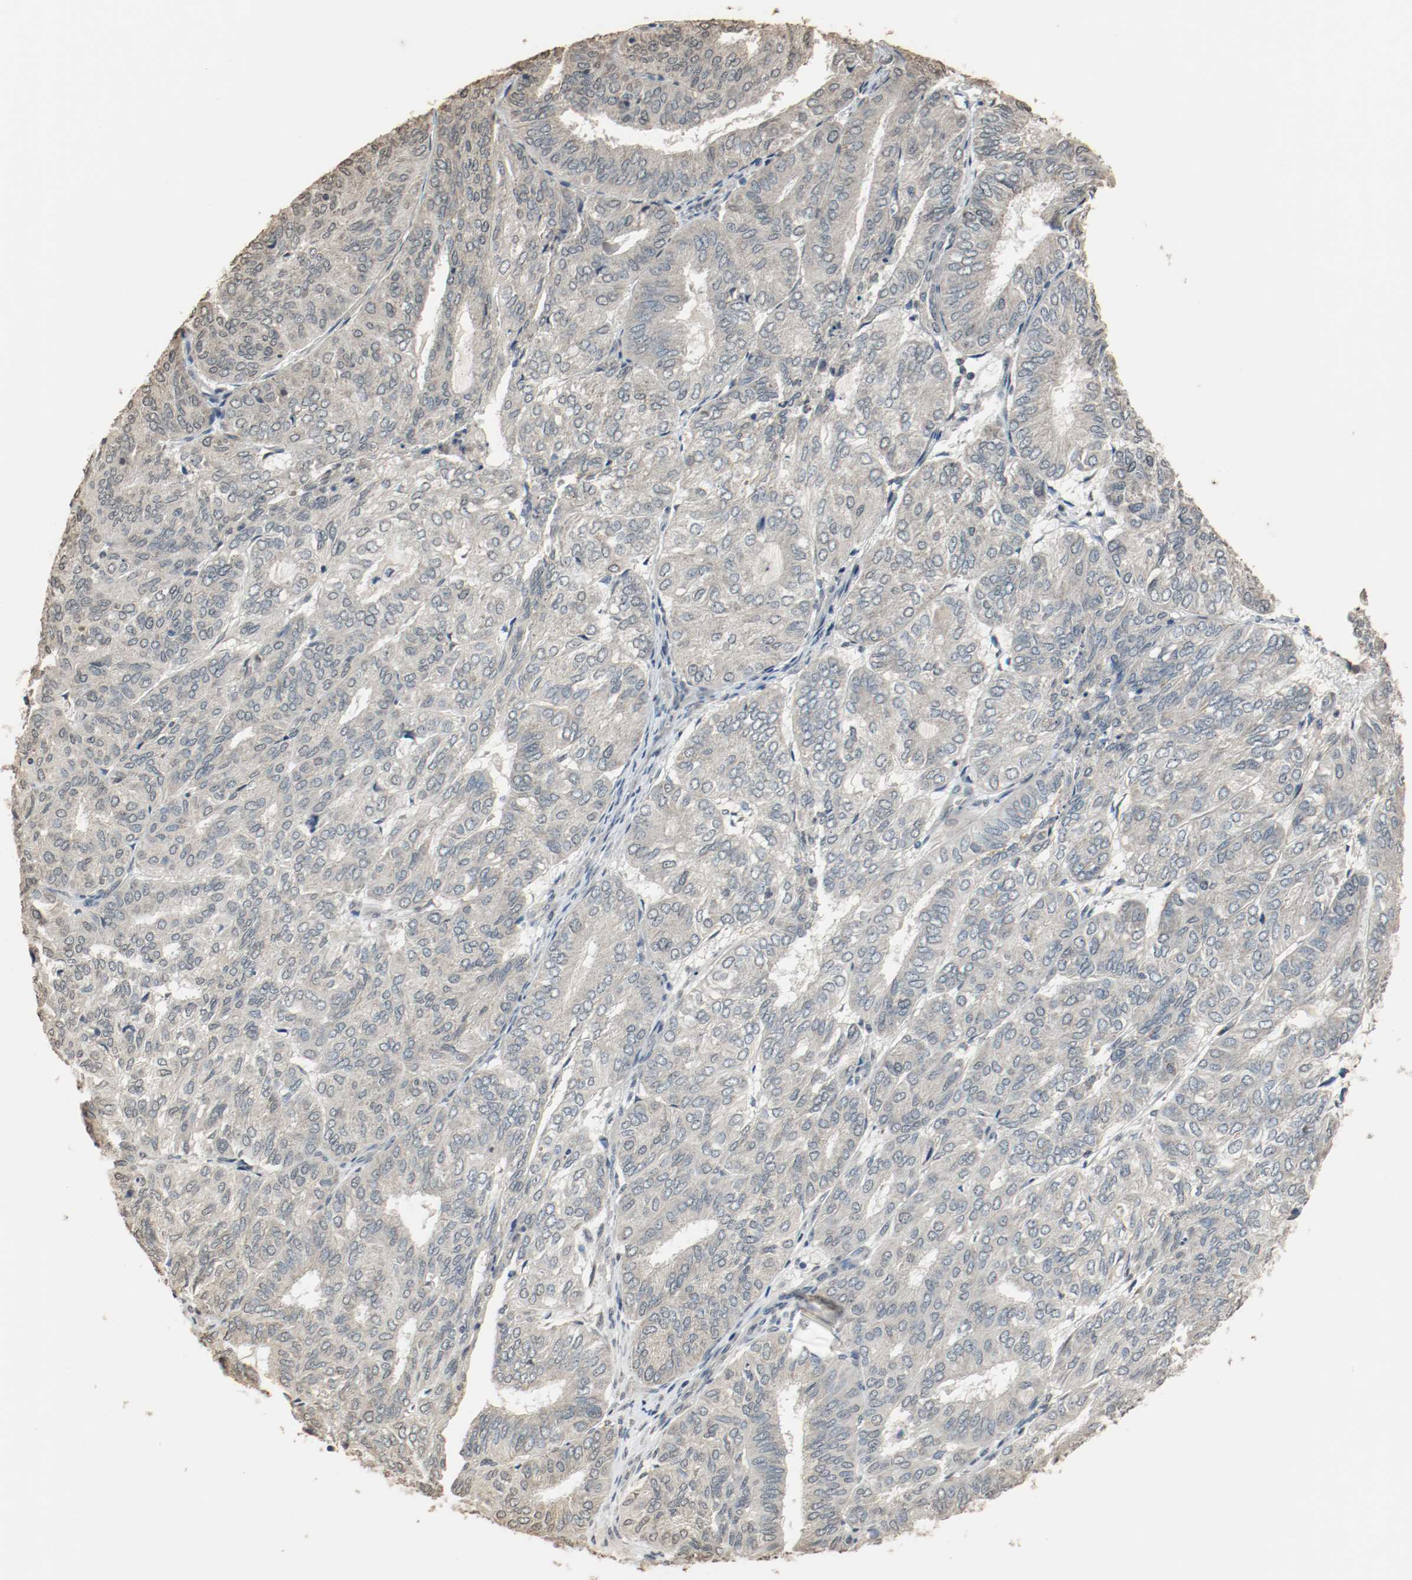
{"staining": {"intensity": "weak", "quantity": "25%-75%", "location": "cytoplasmic/membranous"}, "tissue": "endometrial cancer", "cell_type": "Tumor cells", "image_type": "cancer", "snomed": [{"axis": "morphology", "description": "Adenocarcinoma, NOS"}, {"axis": "topography", "description": "Uterus"}], "caption": "This micrograph shows immunohistochemistry (IHC) staining of endometrial cancer, with low weak cytoplasmic/membranous positivity in approximately 25%-75% of tumor cells.", "gene": "RTN4", "patient": {"sex": "female", "age": 60}}